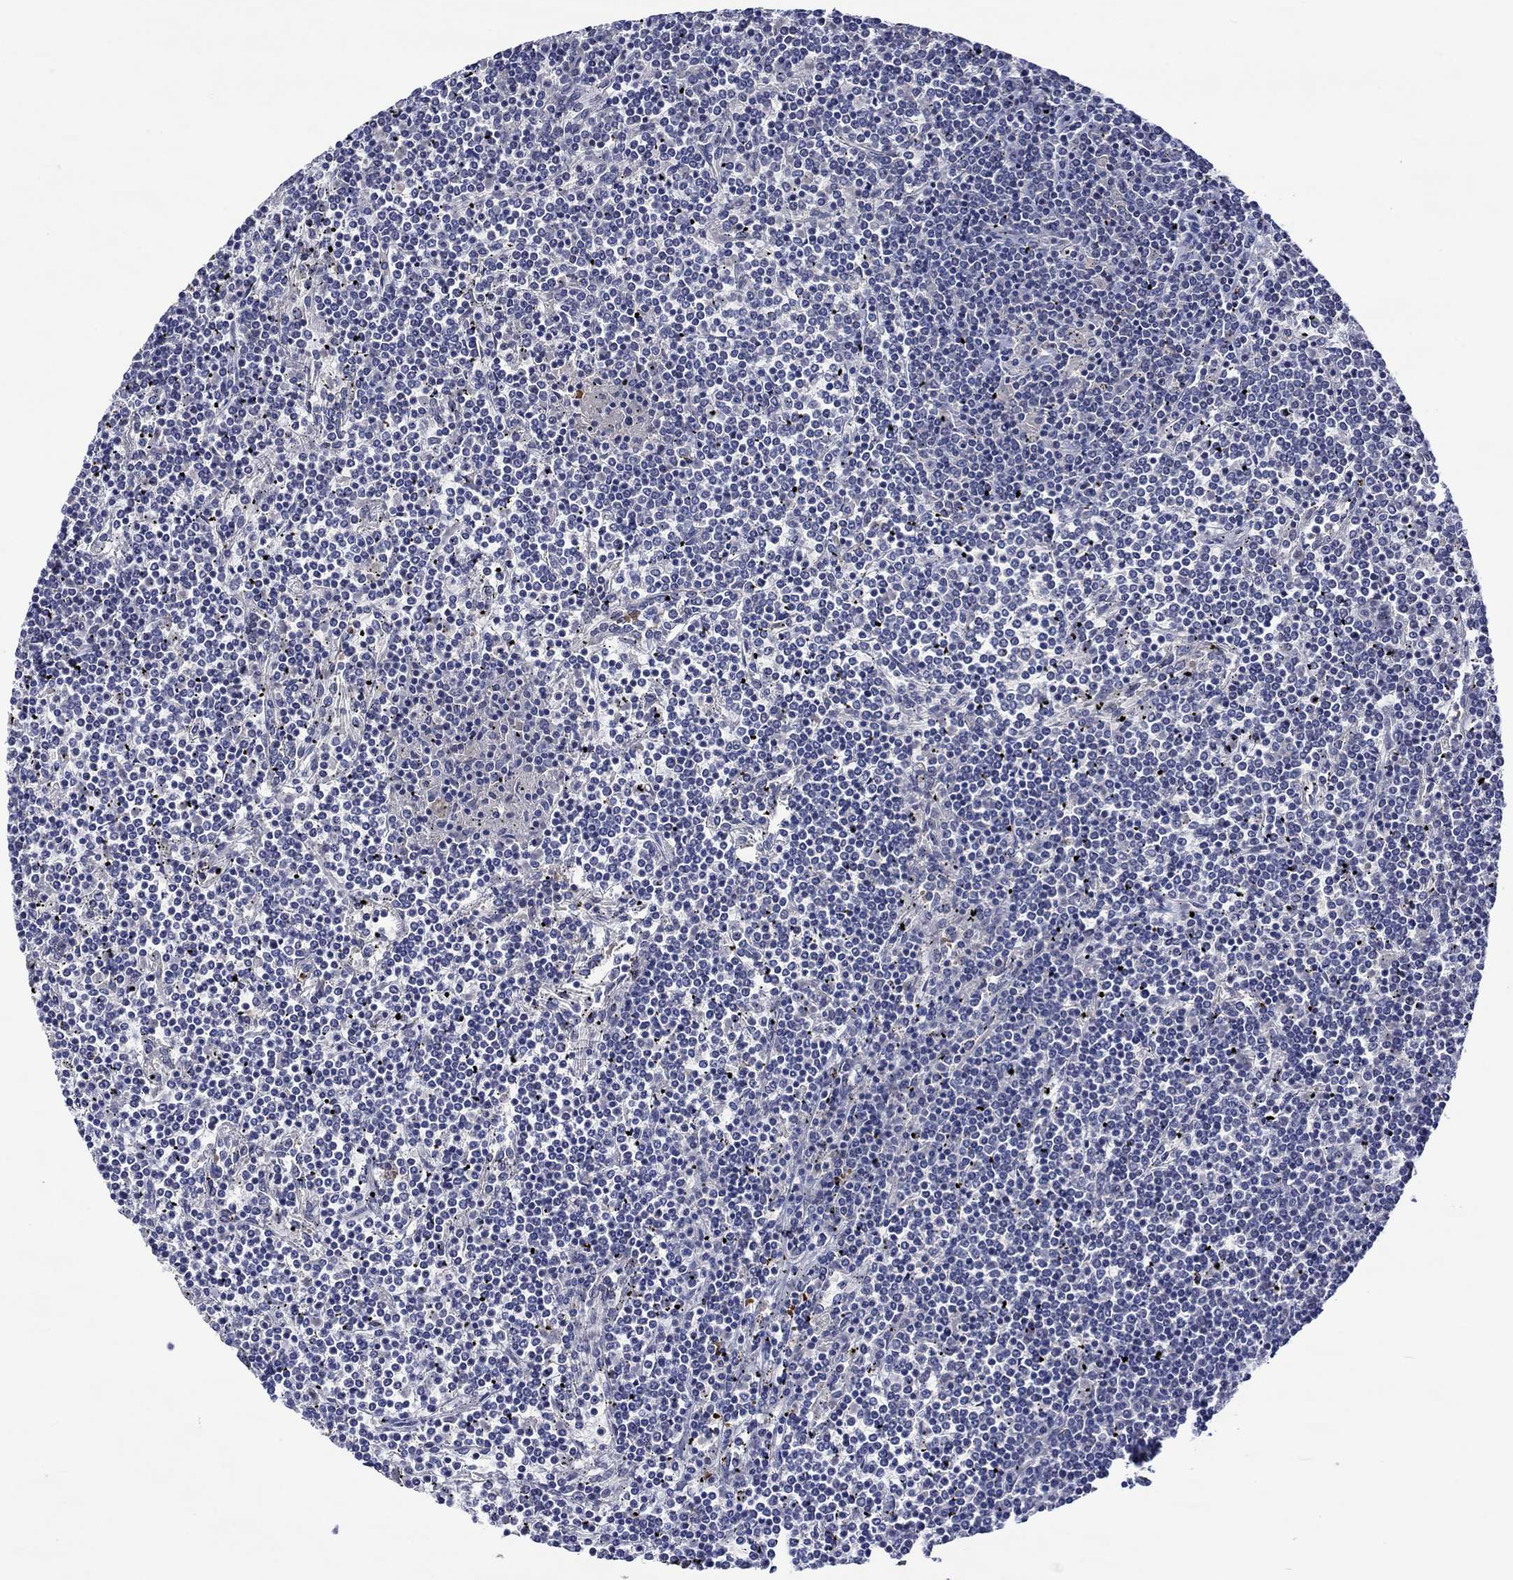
{"staining": {"intensity": "negative", "quantity": "none", "location": "none"}, "tissue": "lymphoma", "cell_type": "Tumor cells", "image_type": "cancer", "snomed": [{"axis": "morphology", "description": "Malignant lymphoma, non-Hodgkin's type, Low grade"}, {"axis": "topography", "description": "Spleen"}], "caption": "Tumor cells show no significant protein expression in low-grade malignant lymphoma, non-Hodgkin's type. (DAB immunohistochemistry, high magnification).", "gene": "DDX3Y", "patient": {"sex": "female", "age": 19}}